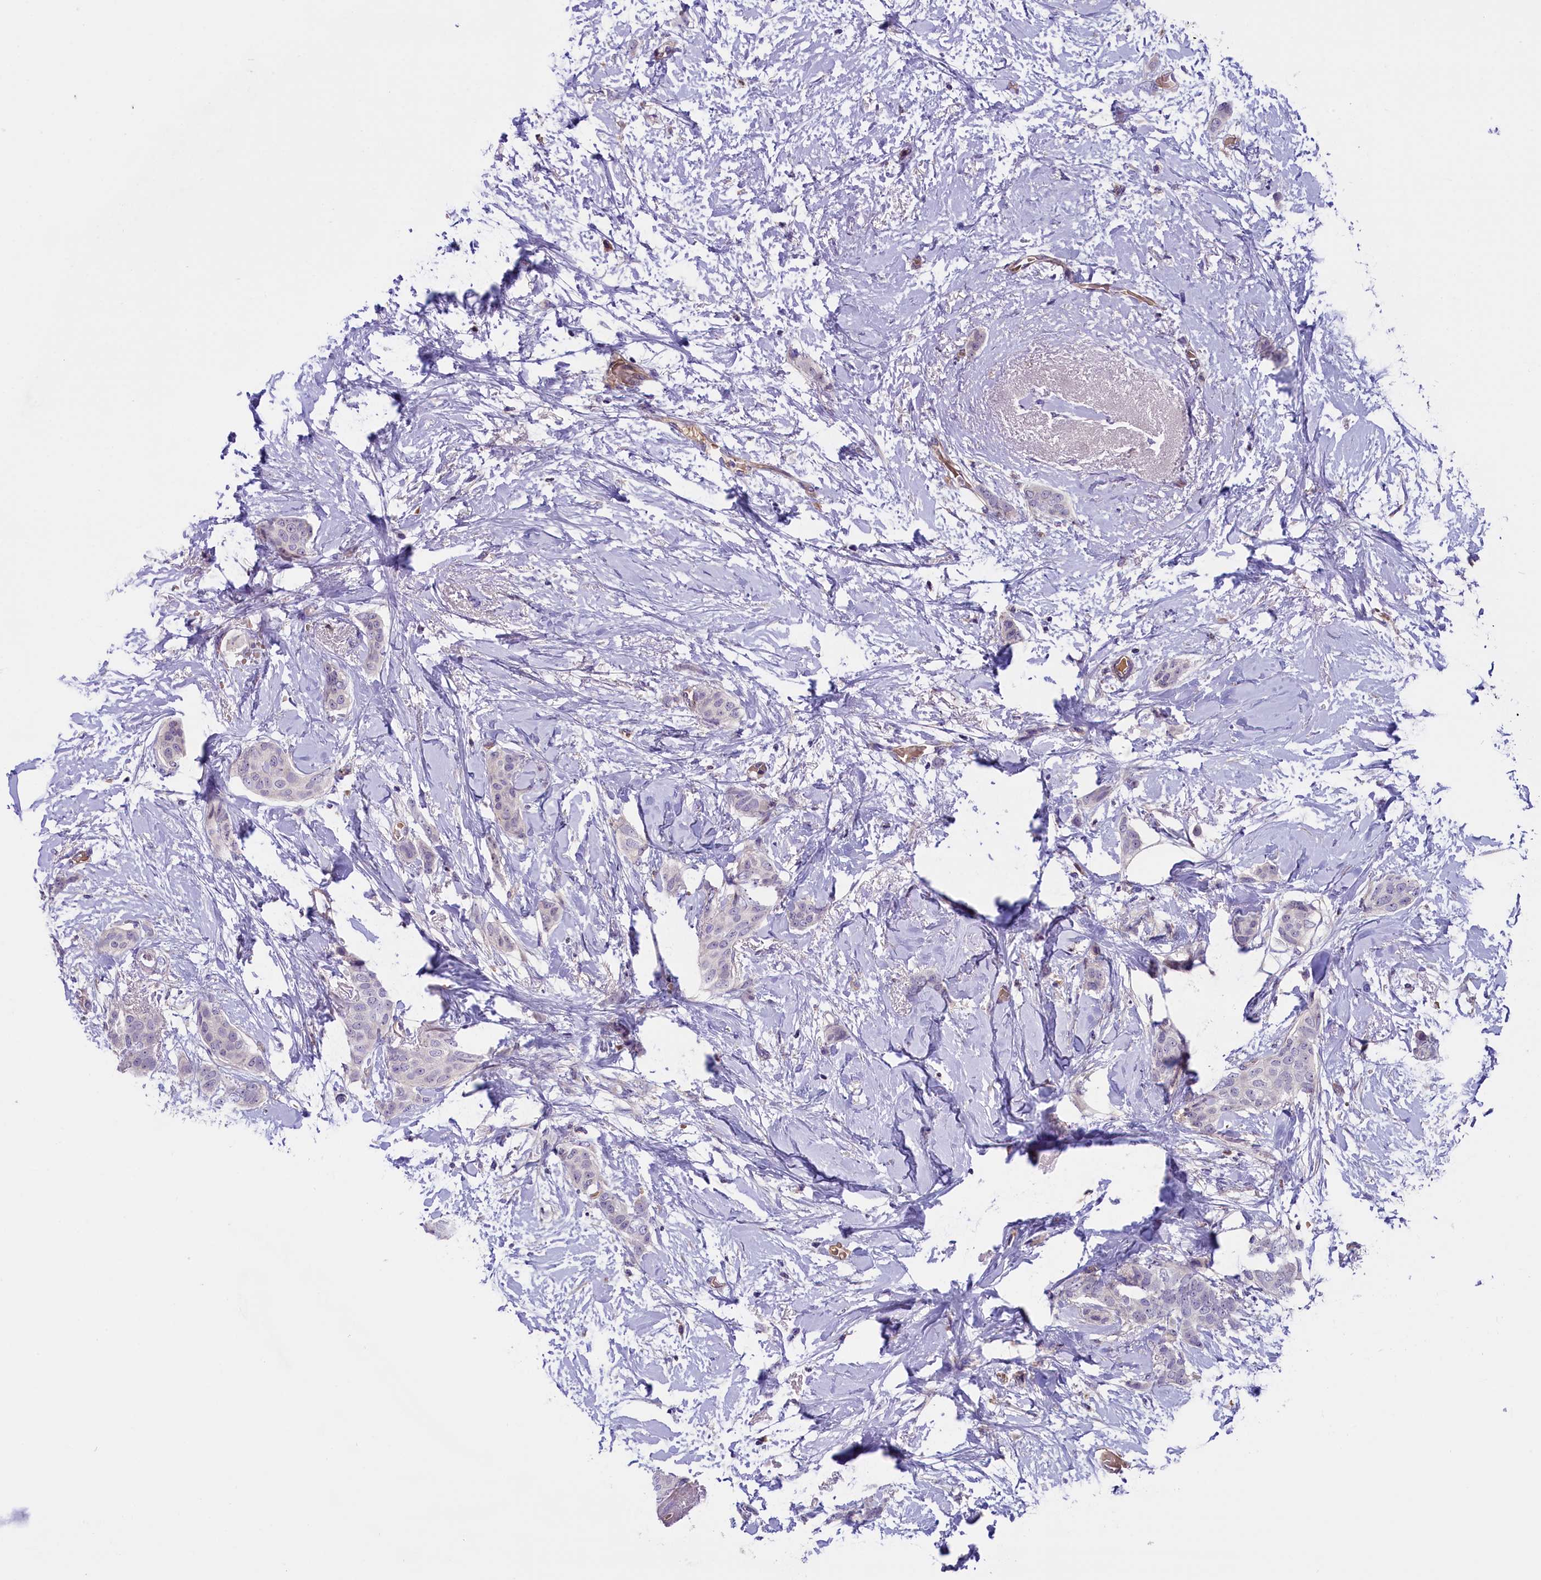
{"staining": {"intensity": "negative", "quantity": "none", "location": "none"}, "tissue": "breast cancer", "cell_type": "Tumor cells", "image_type": "cancer", "snomed": [{"axis": "morphology", "description": "Duct carcinoma"}, {"axis": "topography", "description": "Breast"}], "caption": "Breast intraductal carcinoma stained for a protein using IHC demonstrates no expression tumor cells.", "gene": "CCDC32", "patient": {"sex": "female", "age": 72}}